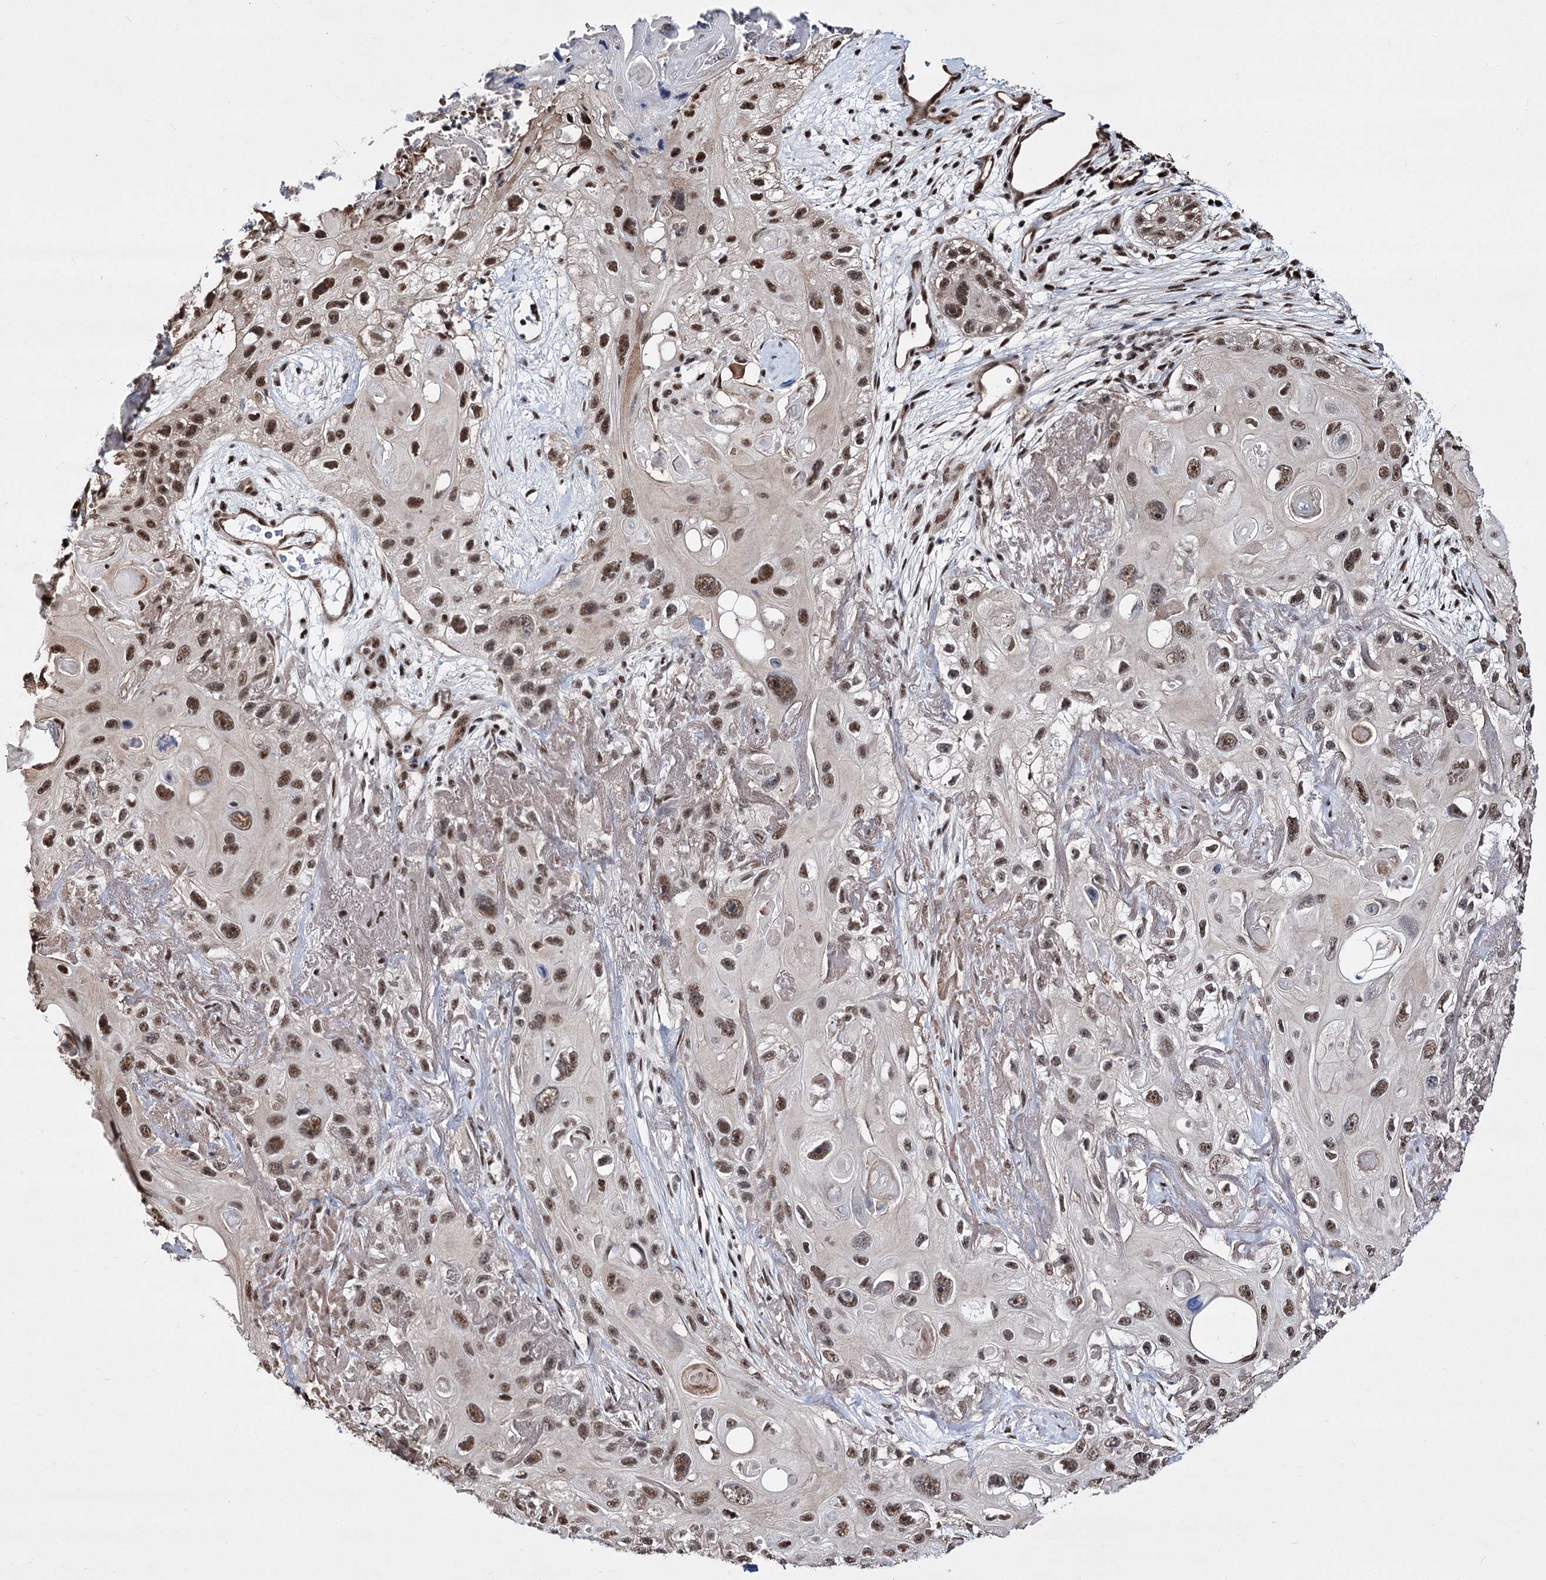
{"staining": {"intensity": "moderate", "quantity": ">75%", "location": "nuclear"}, "tissue": "skin cancer", "cell_type": "Tumor cells", "image_type": "cancer", "snomed": [{"axis": "morphology", "description": "Normal tissue, NOS"}, {"axis": "morphology", "description": "Squamous cell carcinoma, NOS"}, {"axis": "topography", "description": "Skin"}], "caption": "This micrograph demonstrates IHC staining of human skin cancer, with medium moderate nuclear positivity in about >75% of tumor cells.", "gene": "CHMP7", "patient": {"sex": "male", "age": 72}}